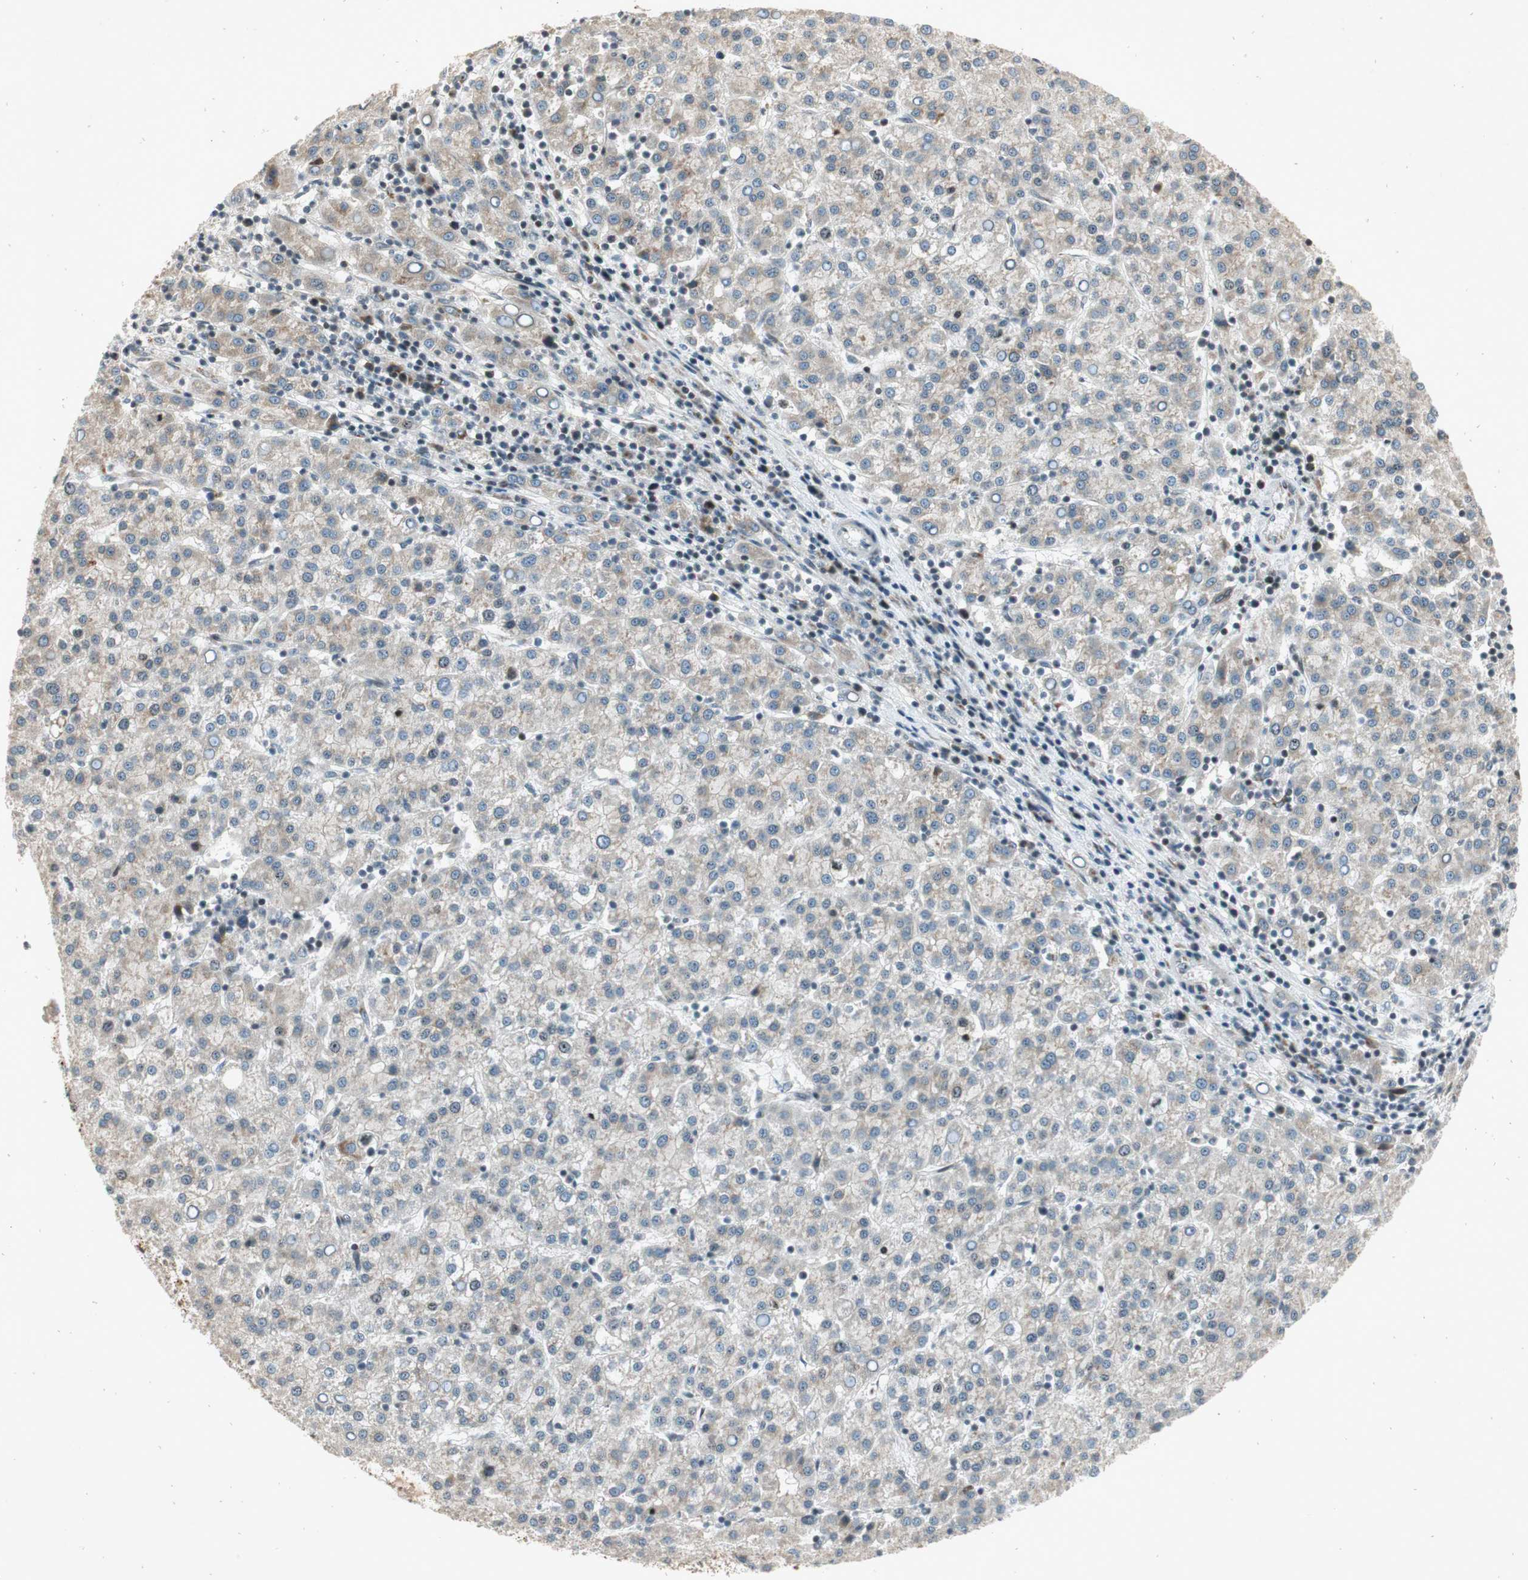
{"staining": {"intensity": "negative", "quantity": "none", "location": "none"}, "tissue": "liver cancer", "cell_type": "Tumor cells", "image_type": "cancer", "snomed": [{"axis": "morphology", "description": "Carcinoma, Hepatocellular, NOS"}, {"axis": "topography", "description": "Liver"}], "caption": "DAB immunohistochemical staining of human liver hepatocellular carcinoma exhibits no significant expression in tumor cells.", "gene": "NEO1", "patient": {"sex": "female", "age": 58}}